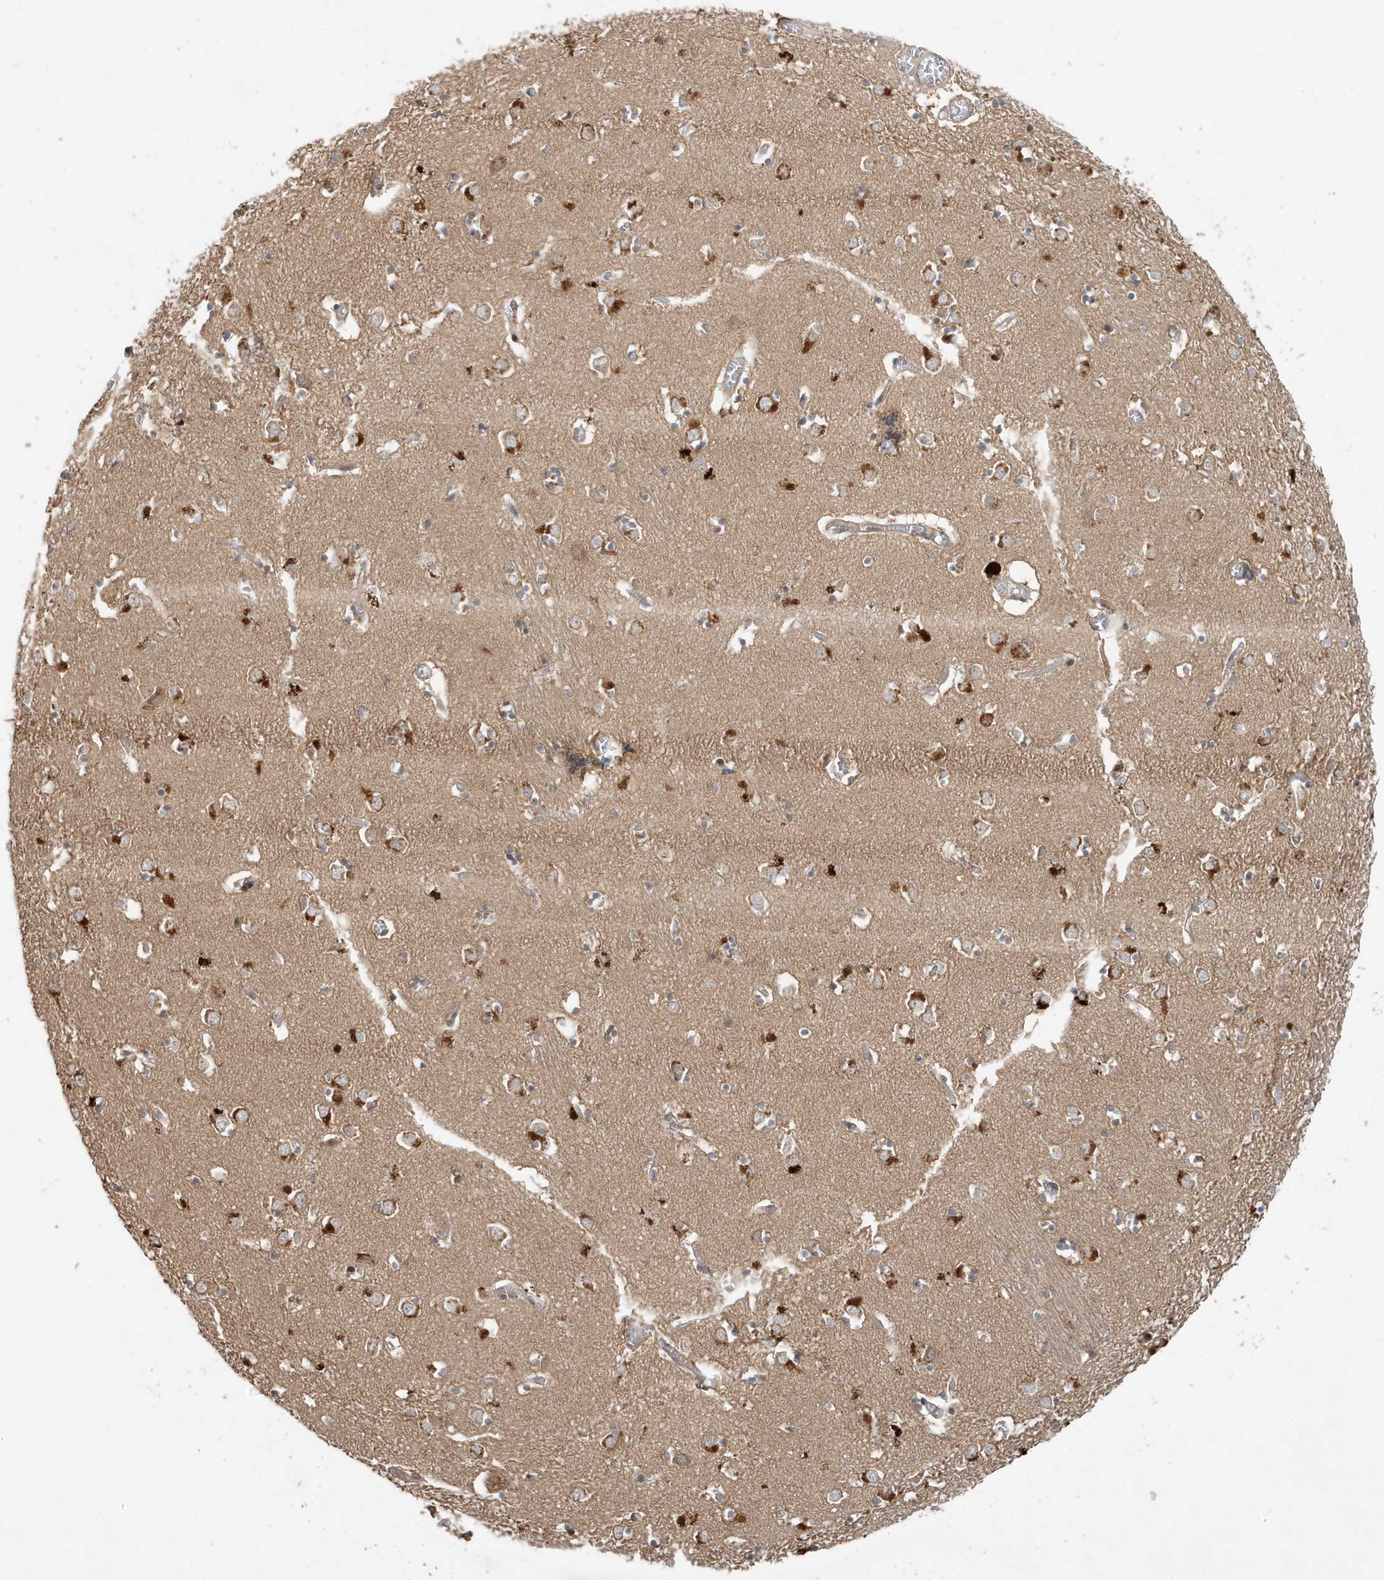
{"staining": {"intensity": "moderate", "quantity": "25%-75%", "location": "cytoplasmic/membranous"}, "tissue": "caudate", "cell_type": "Glial cells", "image_type": "normal", "snomed": [{"axis": "morphology", "description": "Normal tissue, NOS"}, {"axis": "topography", "description": "Lateral ventricle wall"}], "caption": "Brown immunohistochemical staining in benign caudate exhibits moderate cytoplasmic/membranous staining in approximately 25%-75% of glial cells.", "gene": "ABCB9", "patient": {"sex": "male", "age": 70}}